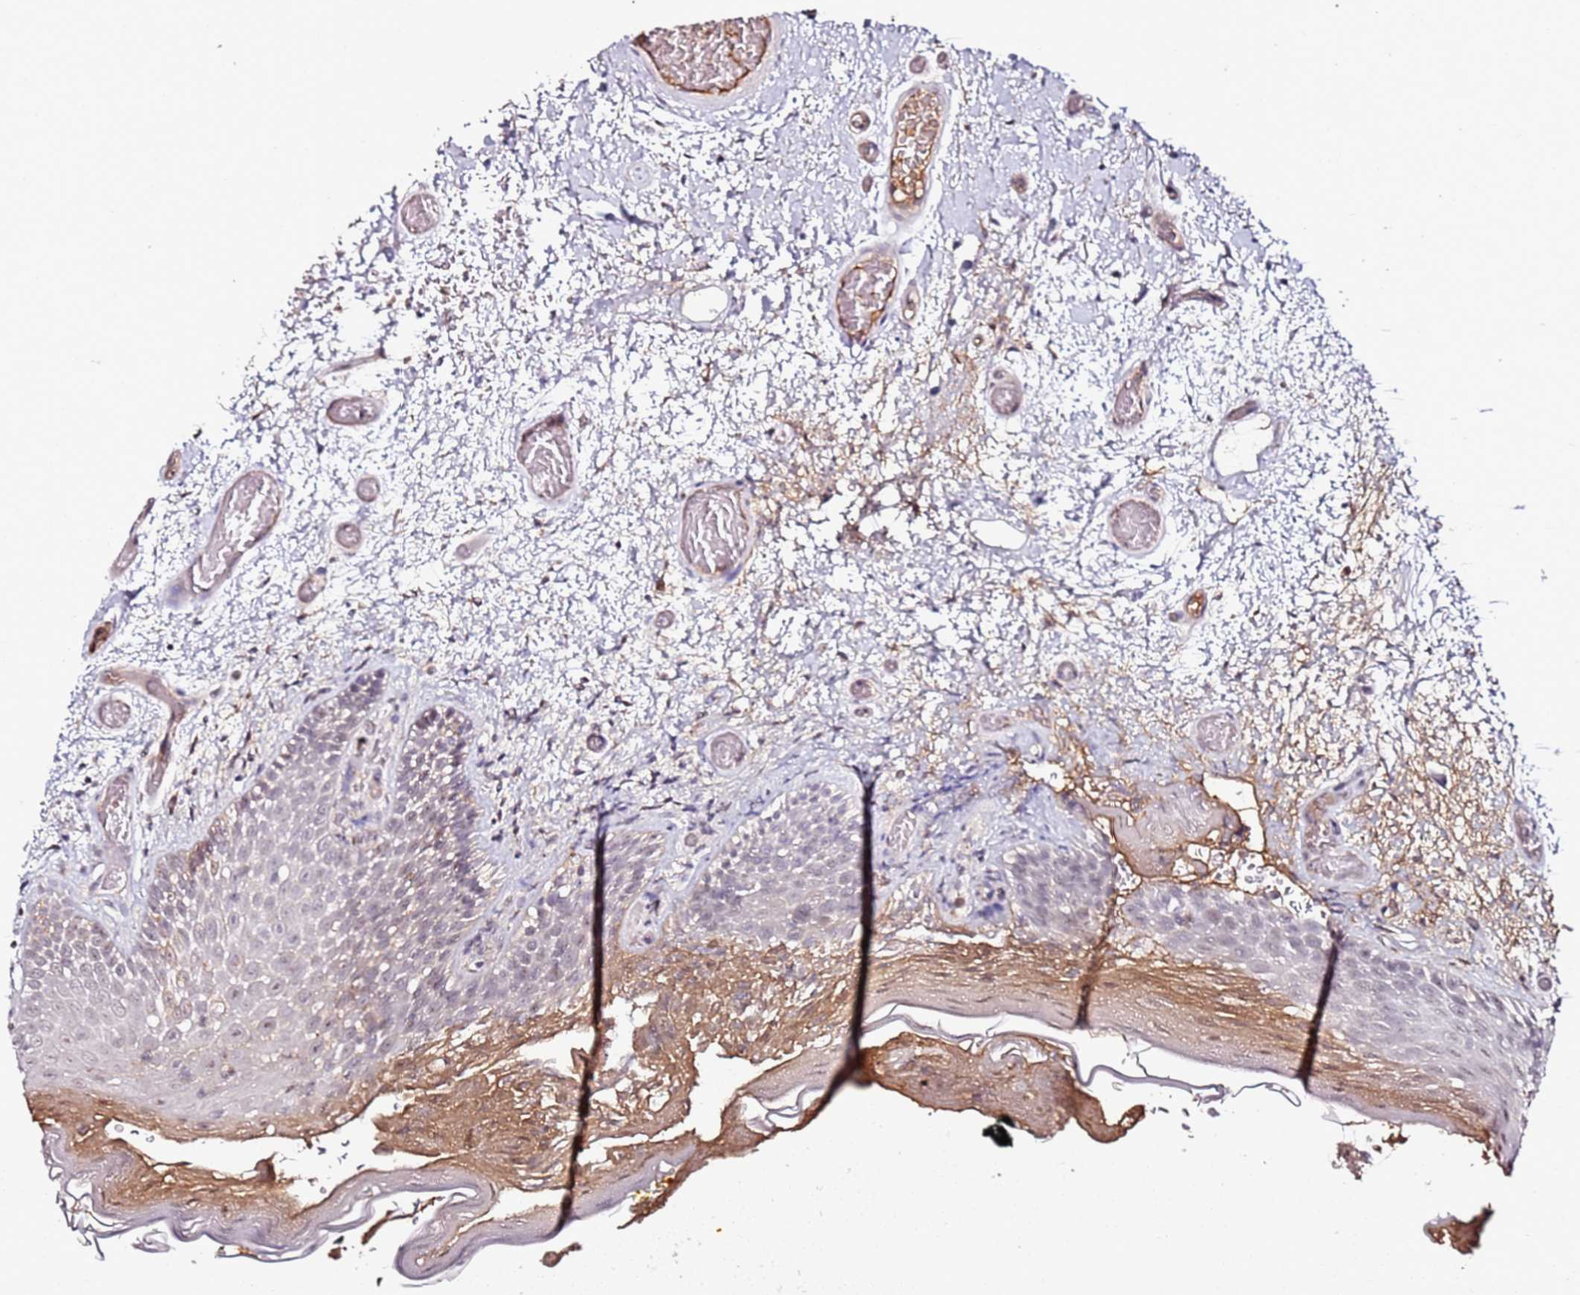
{"staining": {"intensity": "moderate", "quantity": "25%-75%", "location": "nuclear"}, "tissue": "oral mucosa", "cell_type": "Squamous epithelial cells", "image_type": "normal", "snomed": [{"axis": "morphology", "description": "Normal tissue, NOS"}, {"axis": "morphology", "description": "Squamous cell carcinoma, NOS"}, {"axis": "topography", "description": "Oral tissue"}, {"axis": "topography", "description": "Tounge, NOS"}, {"axis": "topography", "description": "Head-Neck"}], "caption": "About 25%-75% of squamous epithelial cells in normal oral mucosa reveal moderate nuclear protein staining as visualized by brown immunohistochemical staining.", "gene": "DUSP28", "patient": {"sex": "male", "age": 76}}